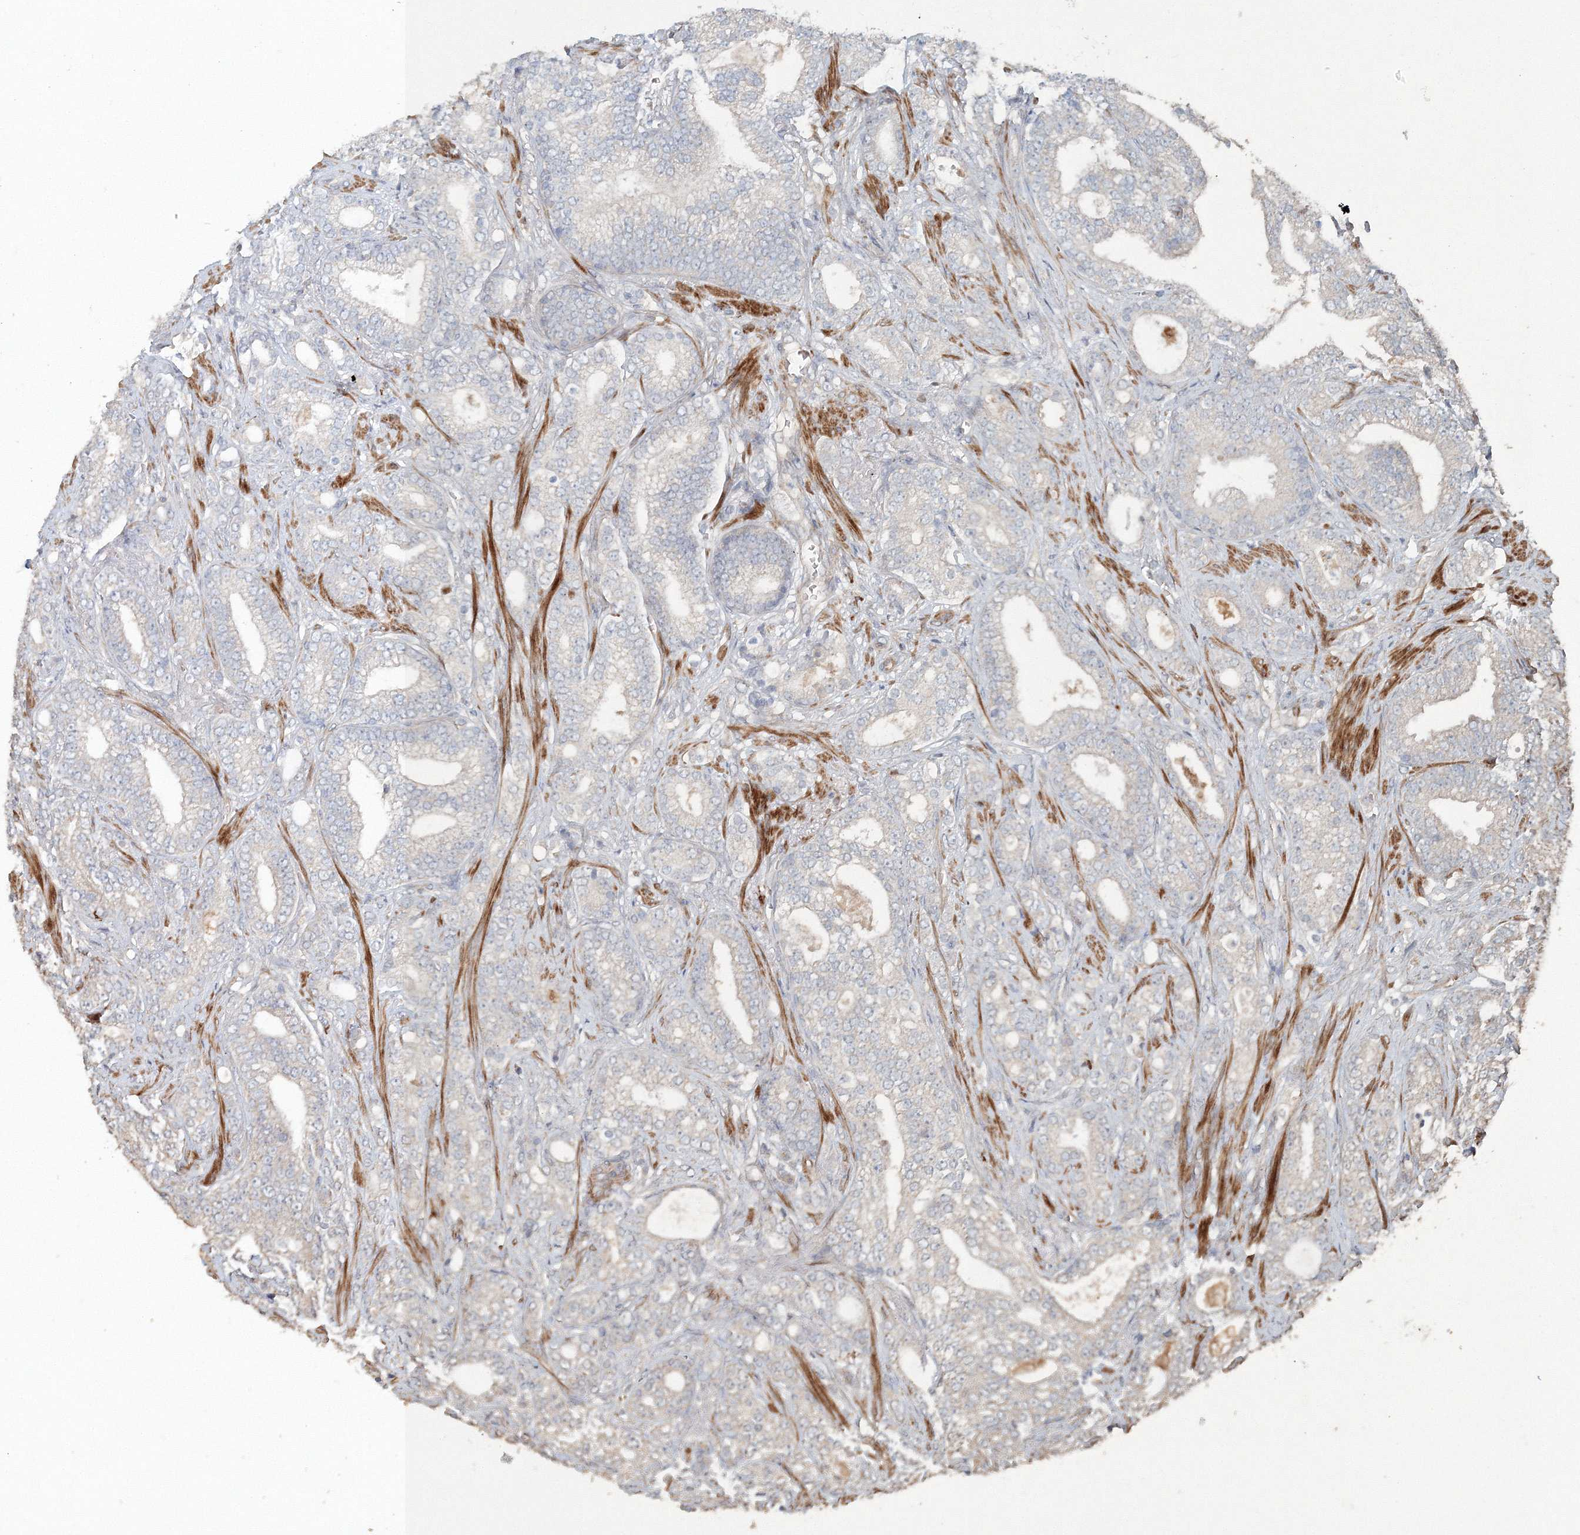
{"staining": {"intensity": "negative", "quantity": "none", "location": "none"}, "tissue": "prostate cancer", "cell_type": "Tumor cells", "image_type": "cancer", "snomed": [{"axis": "morphology", "description": "Adenocarcinoma, High grade"}, {"axis": "topography", "description": "Prostate and seminal vesicle, NOS"}], "caption": "An image of human prostate high-grade adenocarcinoma is negative for staining in tumor cells.", "gene": "NALF2", "patient": {"sex": "male", "age": 67}}